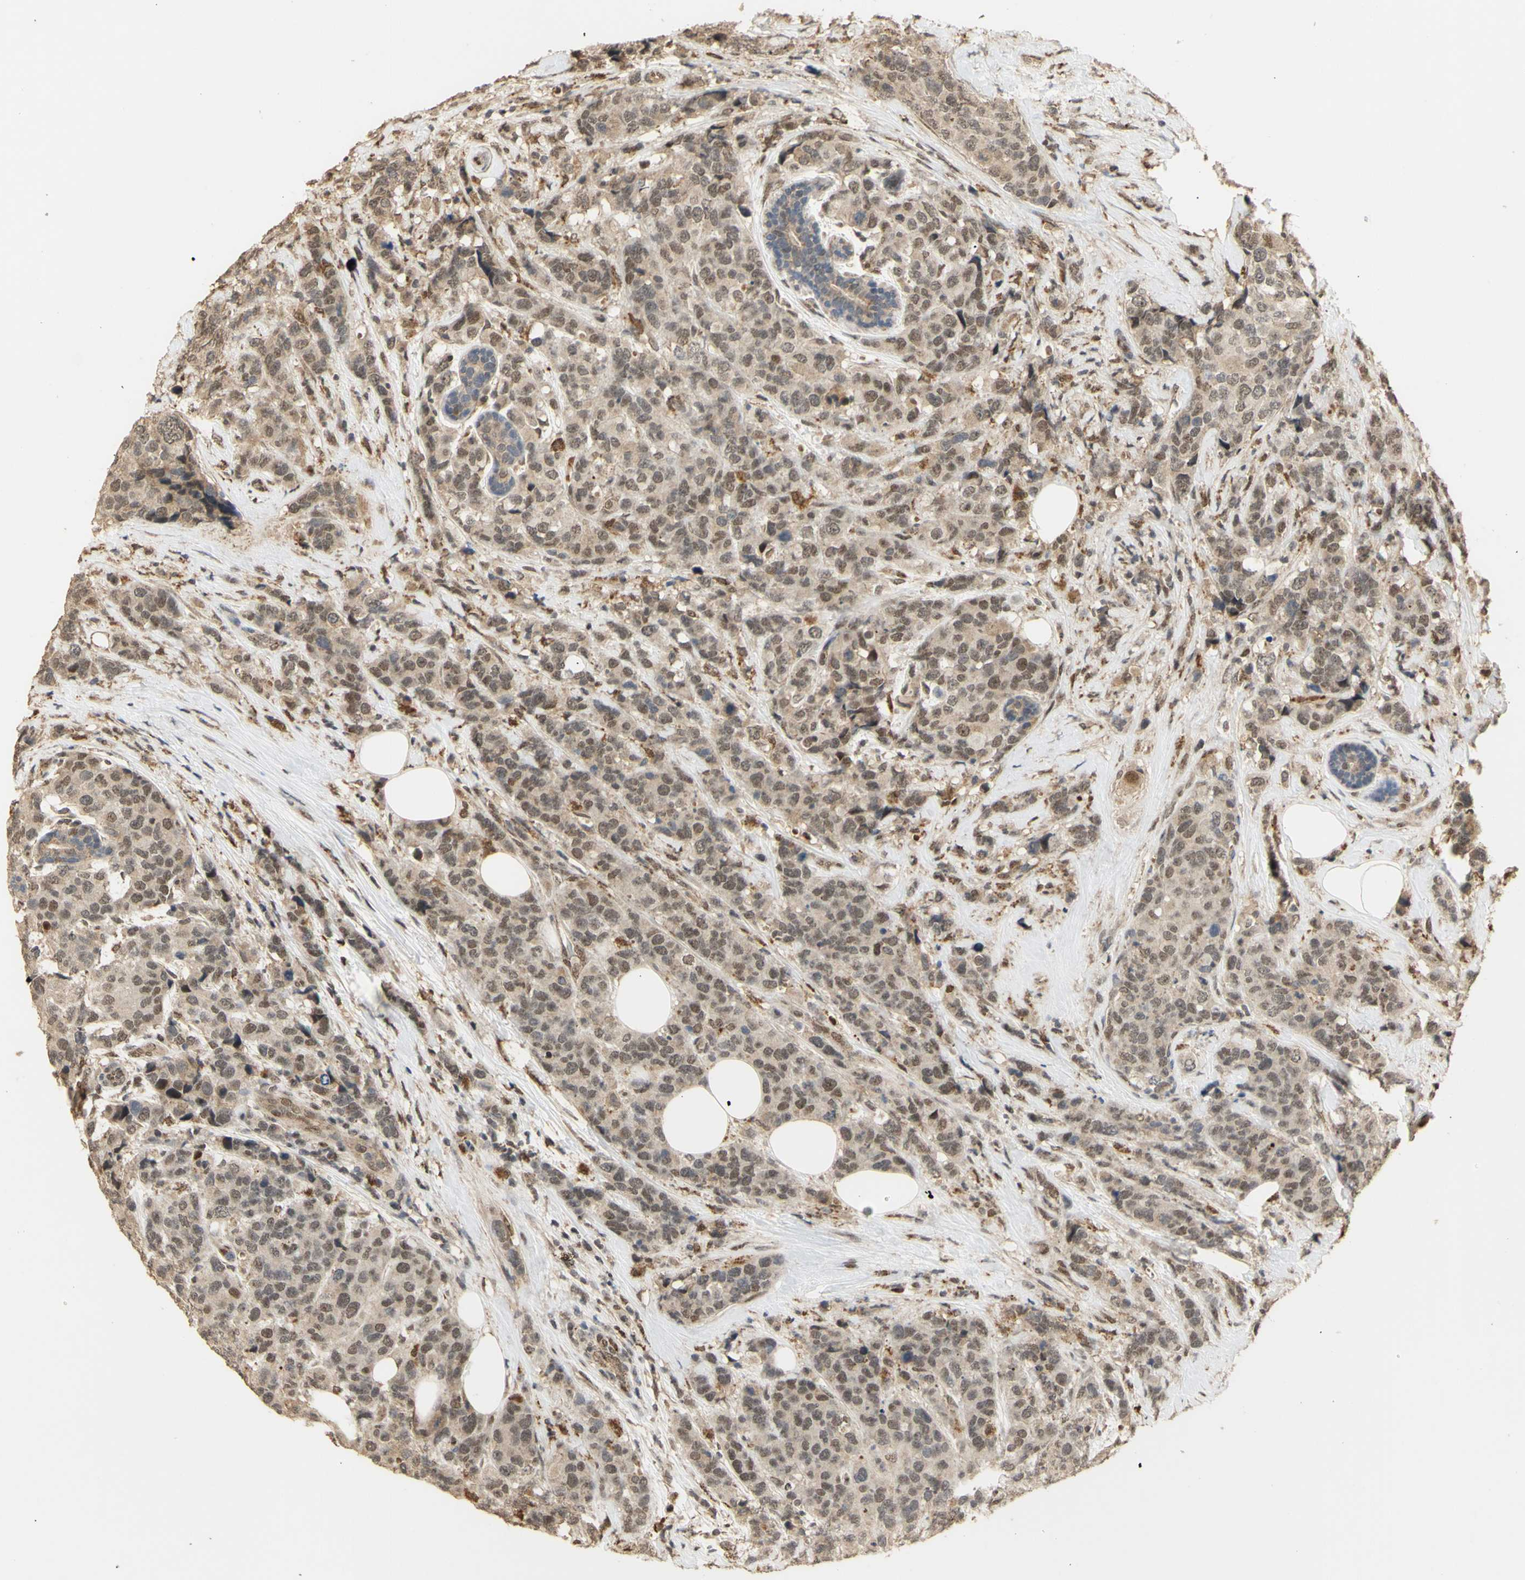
{"staining": {"intensity": "weak", "quantity": ">75%", "location": "cytoplasmic/membranous,nuclear"}, "tissue": "breast cancer", "cell_type": "Tumor cells", "image_type": "cancer", "snomed": [{"axis": "morphology", "description": "Lobular carcinoma"}, {"axis": "topography", "description": "Breast"}], "caption": "Breast cancer tissue displays weak cytoplasmic/membranous and nuclear staining in approximately >75% of tumor cells", "gene": "GTF2E2", "patient": {"sex": "female", "age": 59}}